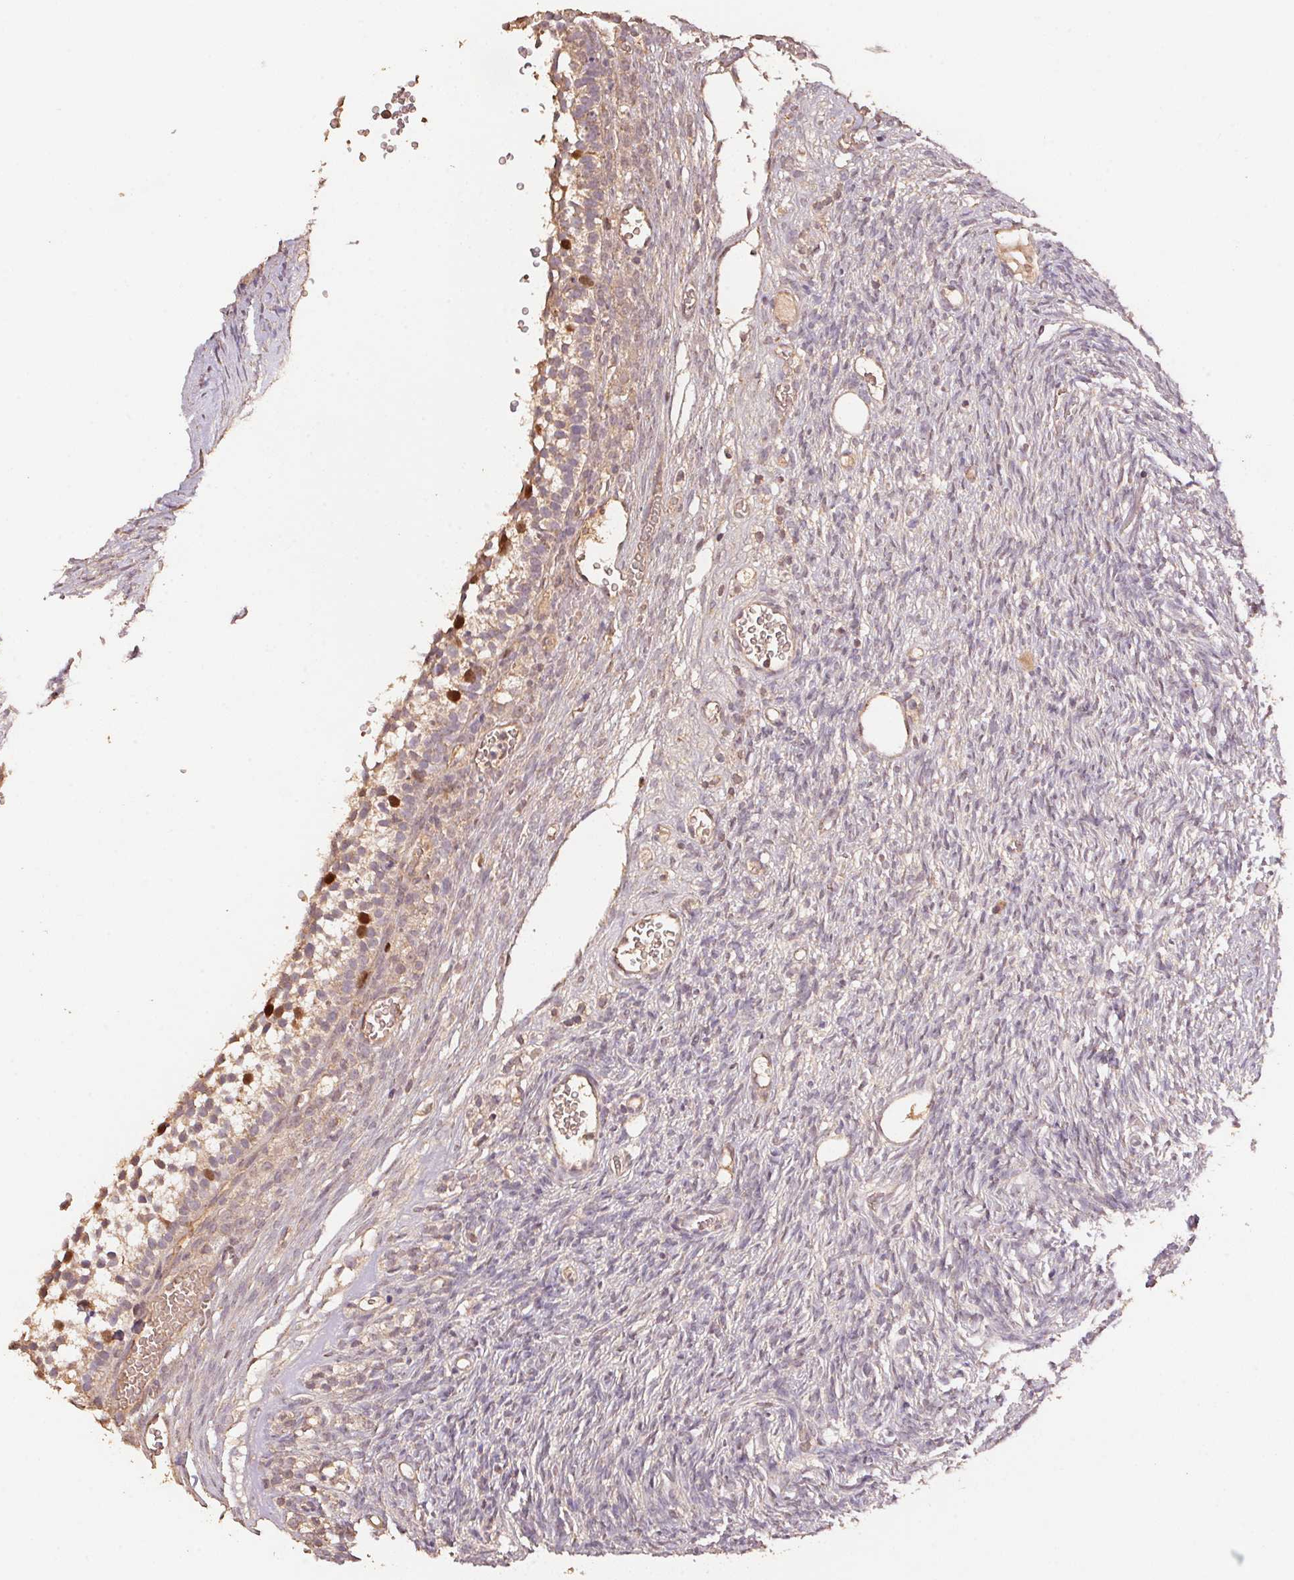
{"staining": {"intensity": "negative", "quantity": "none", "location": "none"}, "tissue": "ovary", "cell_type": "Ovarian stroma cells", "image_type": "normal", "snomed": [{"axis": "morphology", "description": "Normal tissue, NOS"}, {"axis": "topography", "description": "Ovary"}], "caption": "Micrograph shows no protein staining in ovarian stroma cells of normal ovary. Nuclei are stained in blue.", "gene": "CENPF", "patient": {"sex": "female", "age": 34}}